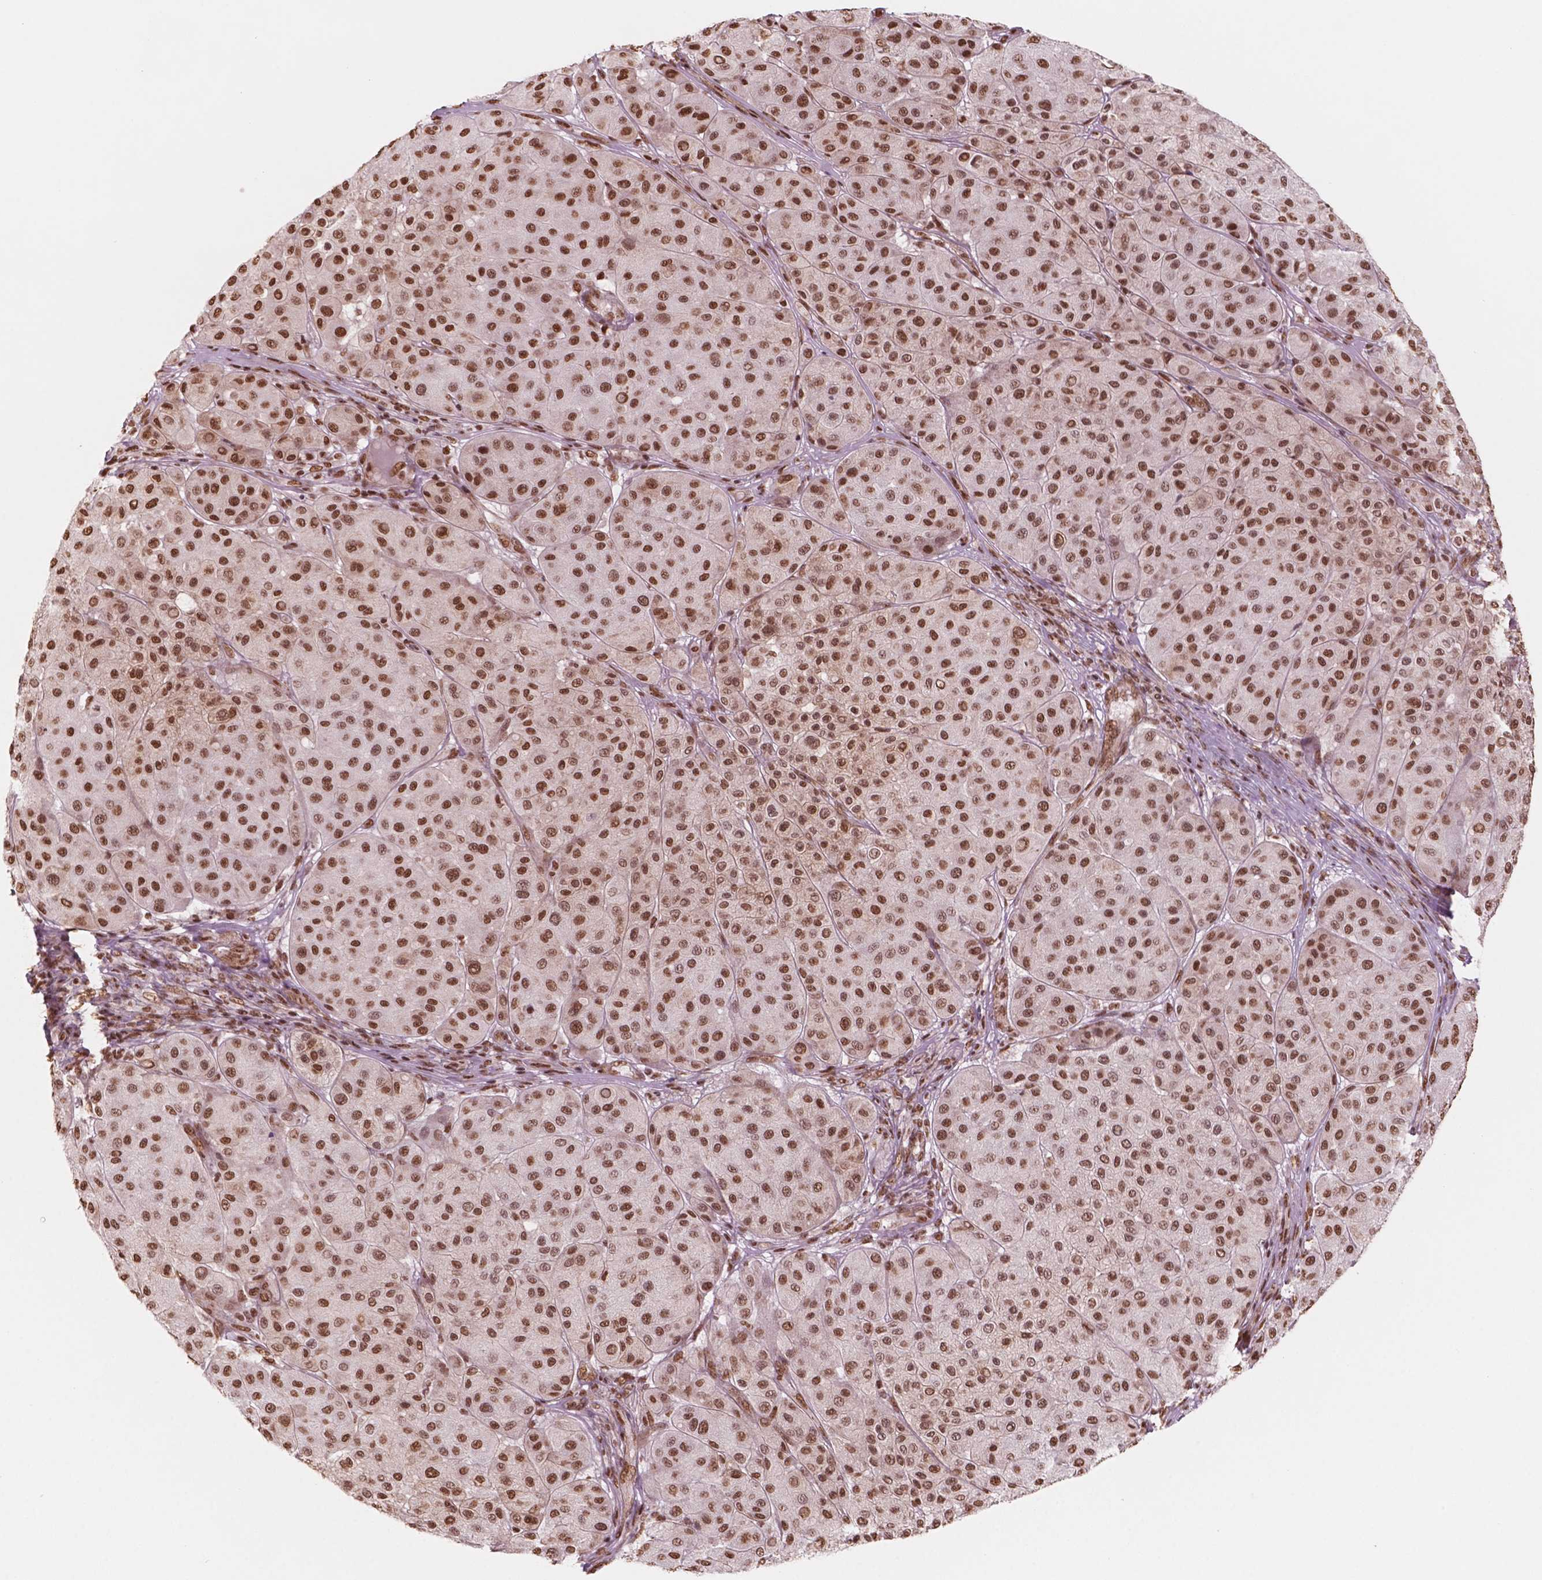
{"staining": {"intensity": "moderate", "quantity": ">75%", "location": "nuclear"}, "tissue": "melanoma", "cell_type": "Tumor cells", "image_type": "cancer", "snomed": [{"axis": "morphology", "description": "Malignant melanoma, Metastatic site"}, {"axis": "topography", "description": "Smooth muscle"}], "caption": "Tumor cells reveal medium levels of moderate nuclear expression in approximately >75% of cells in malignant melanoma (metastatic site).", "gene": "GTF3C5", "patient": {"sex": "male", "age": 41}}